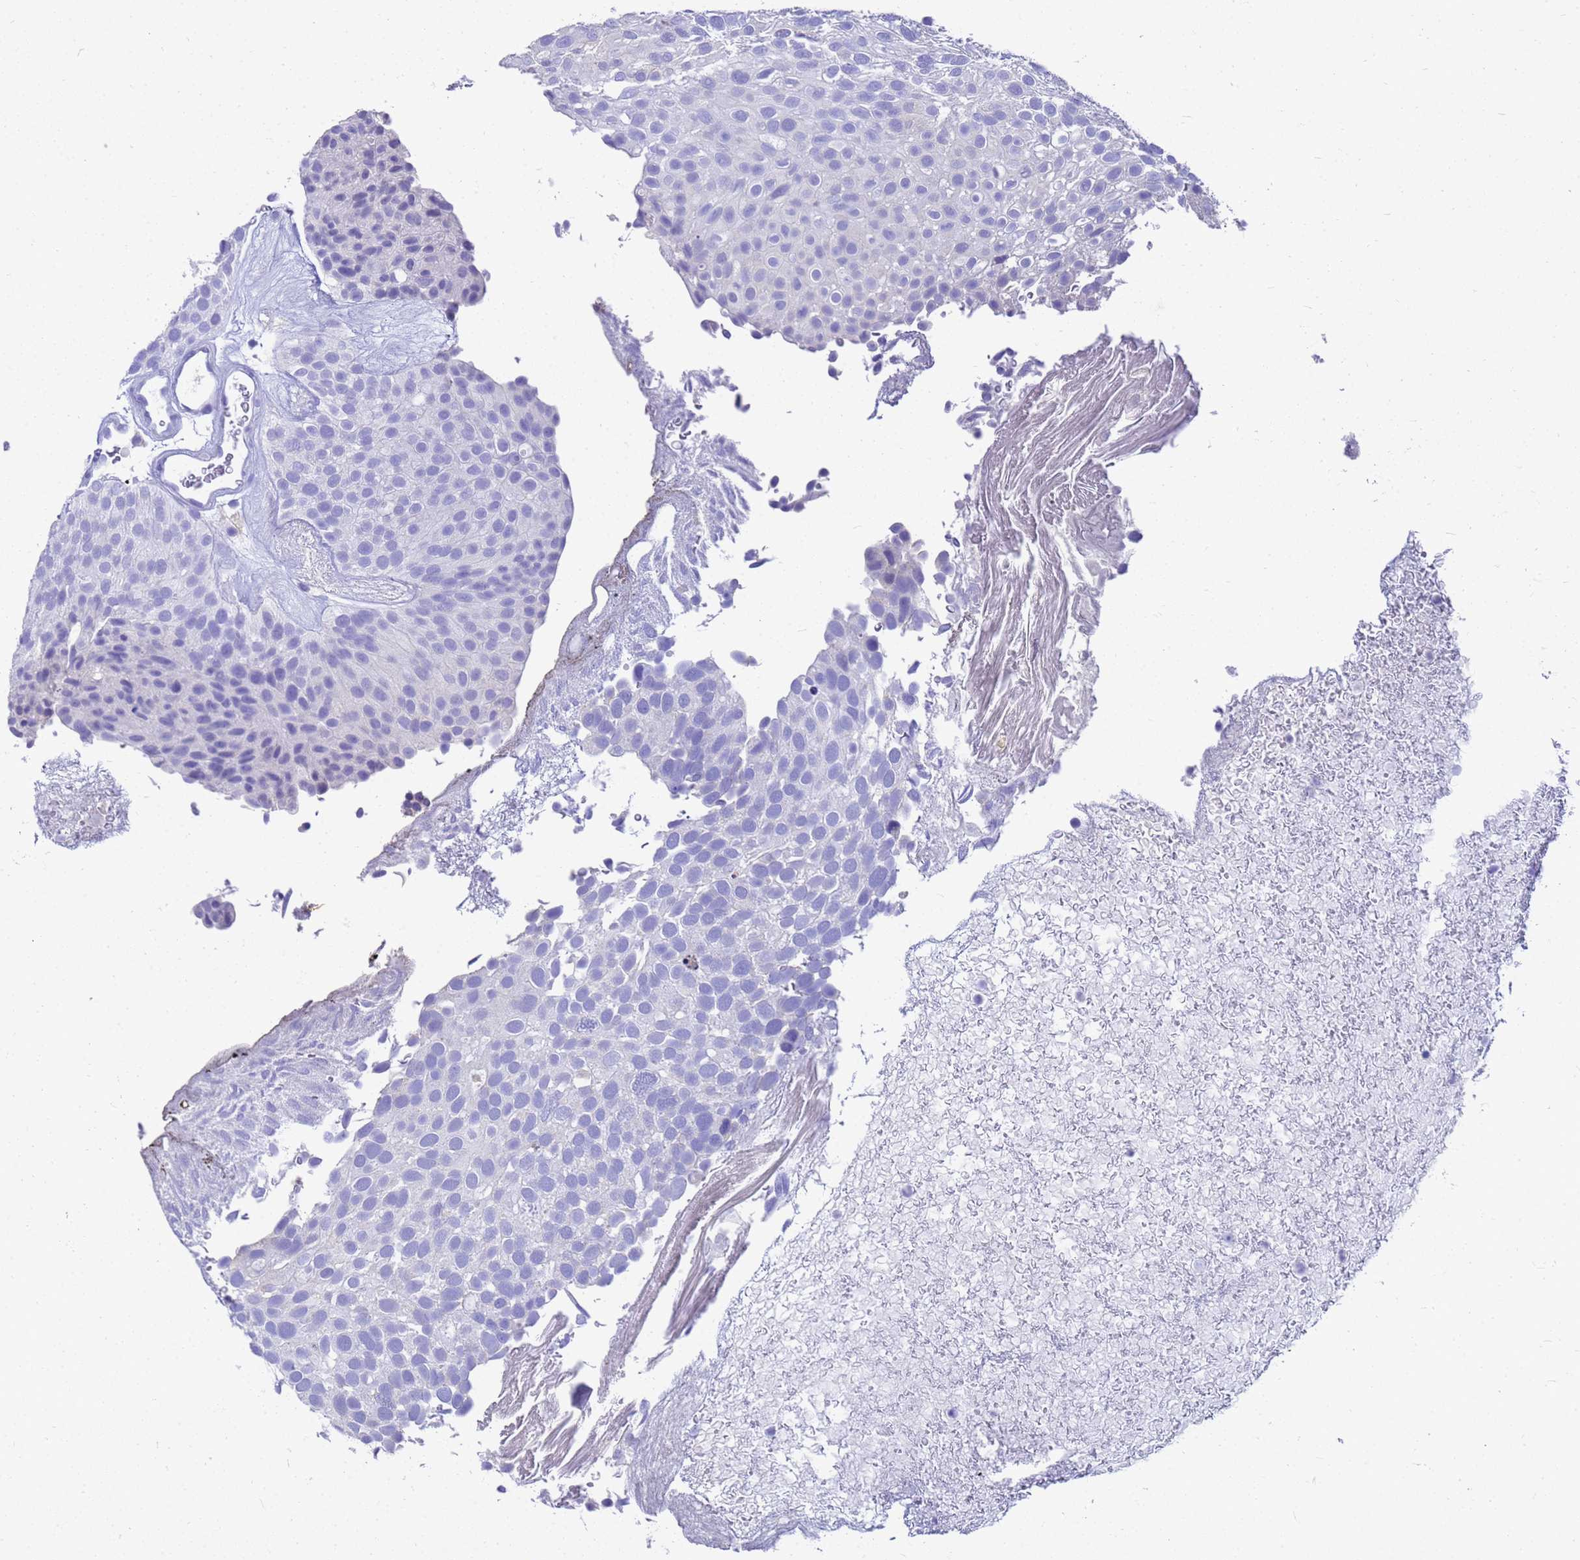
{"staining": {"intensity": "negative", "quantity": "none", "location": "none"}, "tissue": "urothelial cancer", "cell_type": "Tumor cells", "image_type": "cancer", "snomed": [{"axis": "morphology", "description": "Urothelial carcinoma, Low grade"}, {"axis": "topography", "description": "Urinary bladder"}], "caption": "Photomicrograph shows no protein positivity in tumor cells of urothelial cancer tissue.", "gene": "MS4A13", "patient": {"sex": "male", "age": 78}}